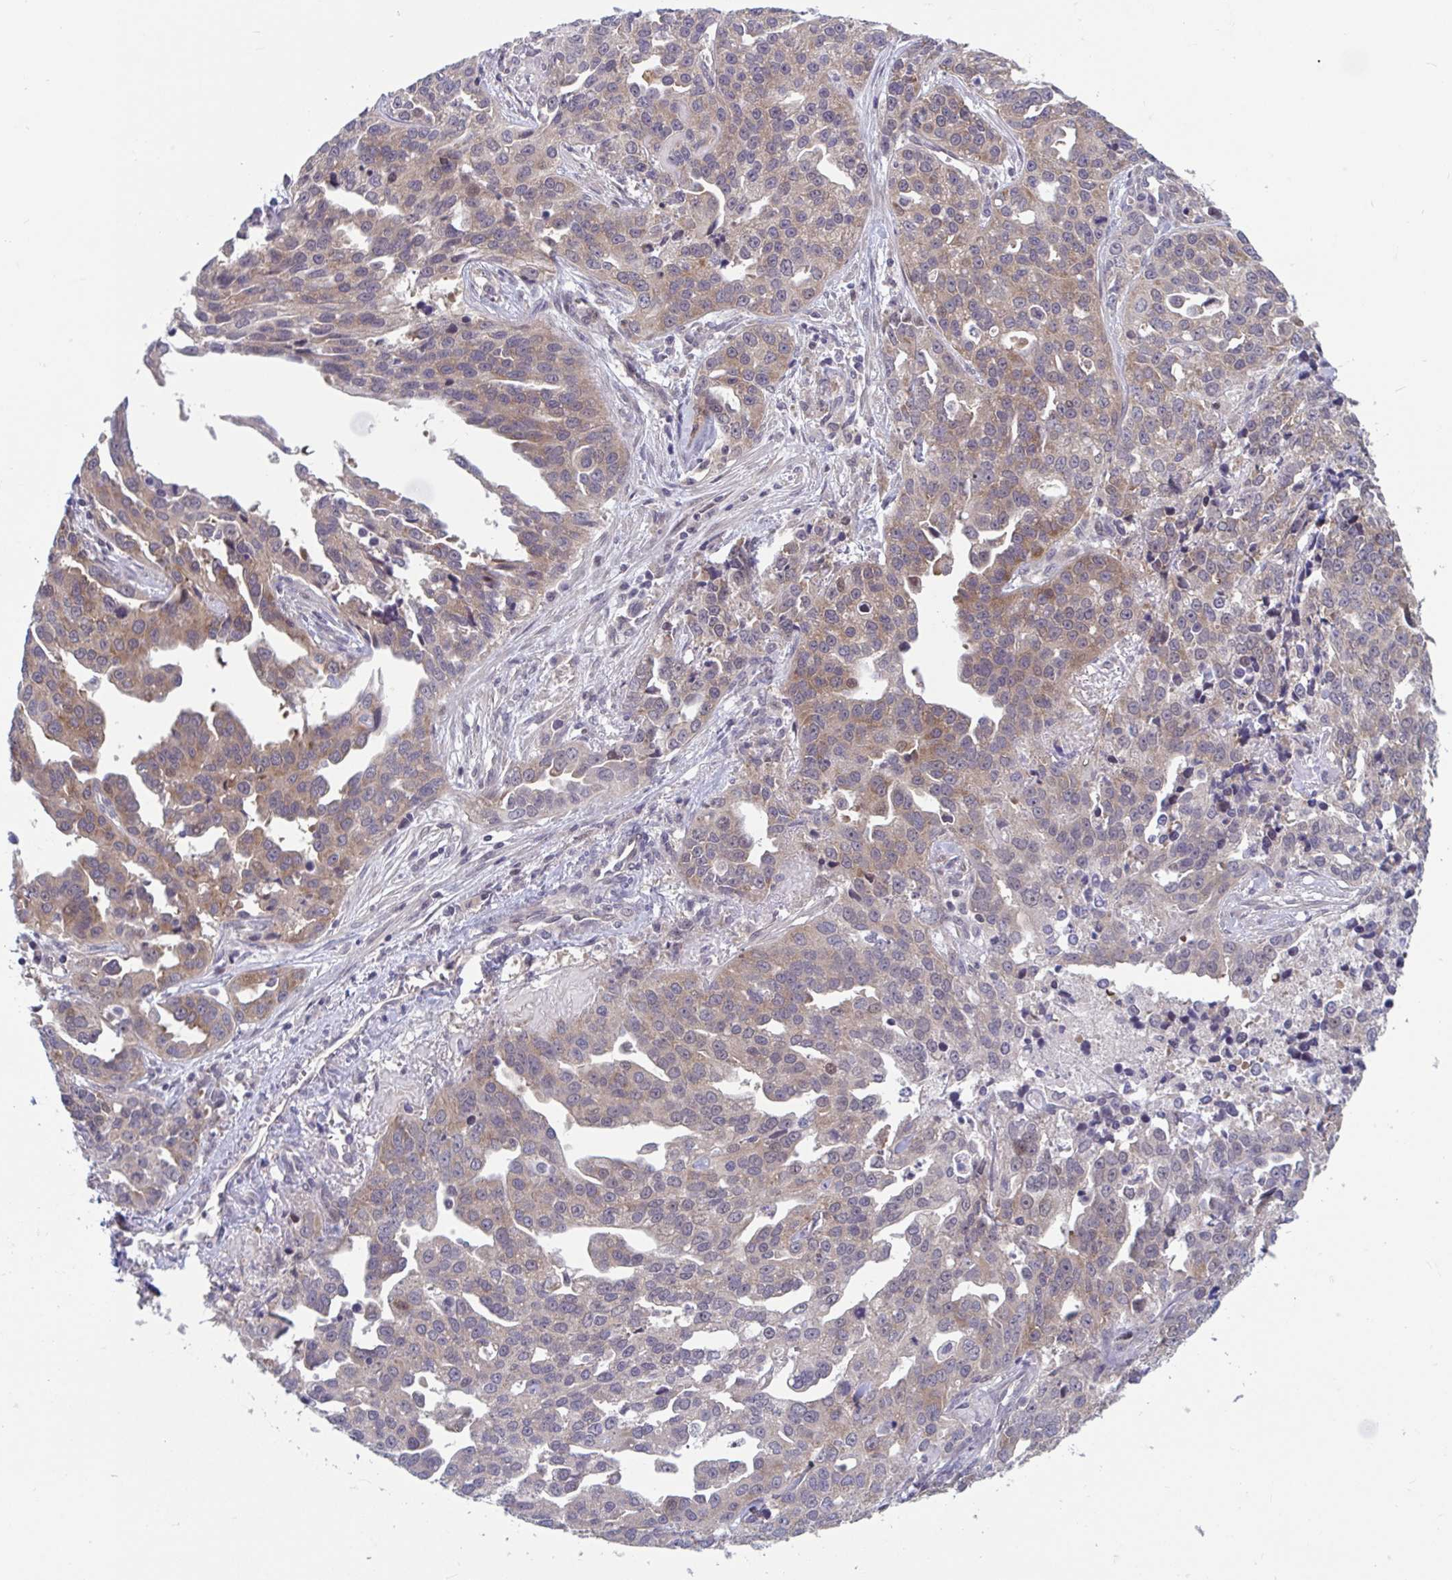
{"staining": {"intensity": "weak", "quantity": "25%-75%", "location": "cytoplasmic/membranous"}, "tissue": "ovarian cancer", "cell_type": "Tumor cells", "image_type": "cancer", "snomed": [{"axis": "morphology", "description": "Cystadenocarcinoma, serous, NOS"}, {"axis": "topography", "description": "Ovary"}], "caption": "Immunohistochemistry (IHC) (DAB) staining of human ovarian cancer (serous cystadenocarcinoma) shows weak cytoplasmic/membranous protein expression in about 25%-75% of tumor cells. (DAB (3,3'-diaminobenzidine) IHC, brown staining for protein, blue staining for nuclei).", "gene": "RIOK1", "patient": {"sex": "female", "age": 75}}